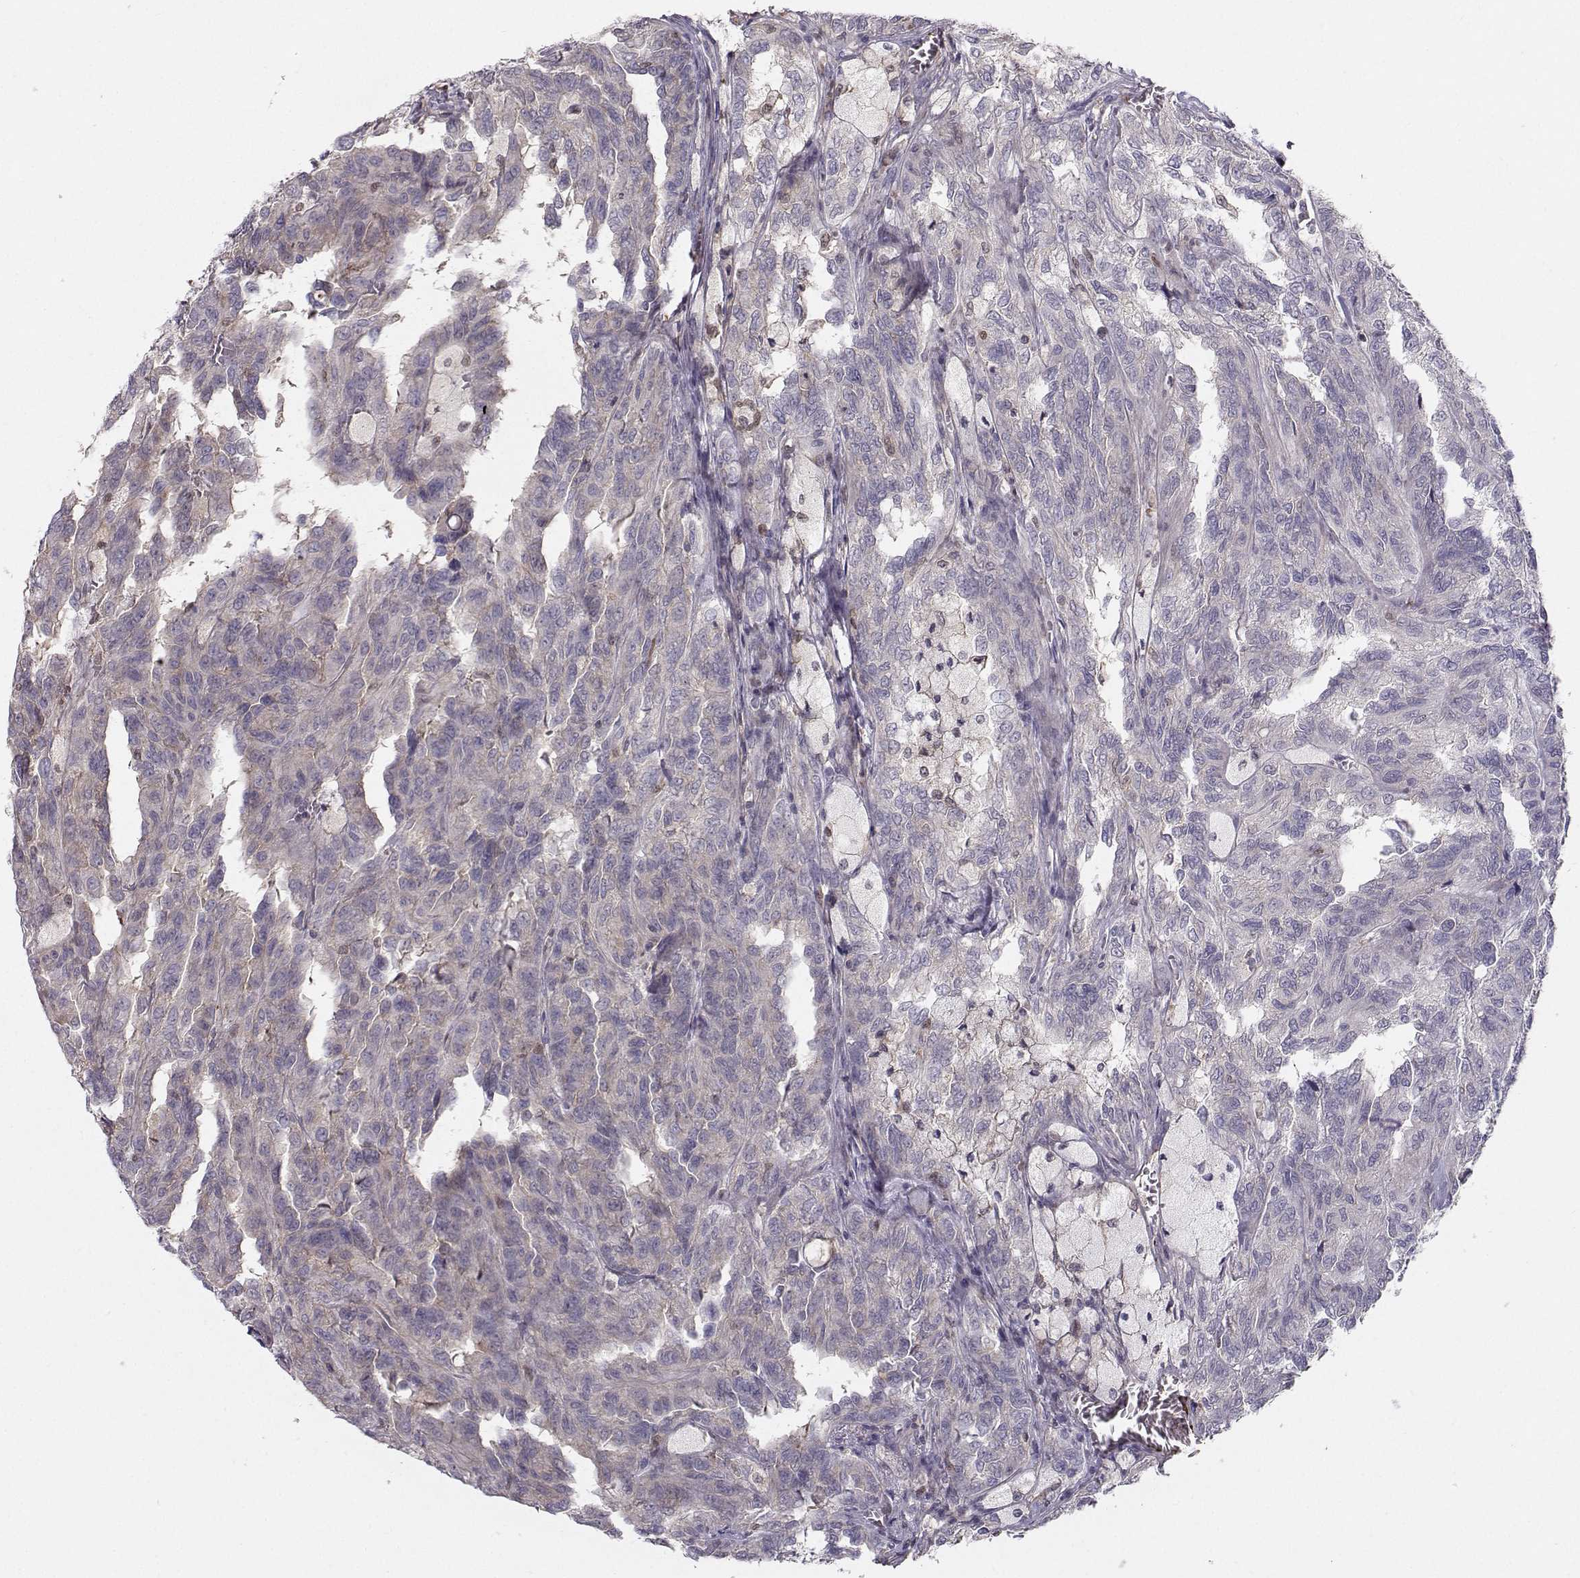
{"staining": {"intensity": "negative", "quantity": "none", "location": "none"}, "tissue": "renal cancer", "cell_type": "Tumor cells", "image_type": "cancer", "snomed": [{"axis": "morphology", "description": "Adenocarcinoma, NOS"}, {"axis": "topography", "description": "Kidney"}], "caption": "Tumor cells show no significant protein staining in renal cancer.", "gene": "ASB16", "patient": {"sex": "male", "age": 79}}